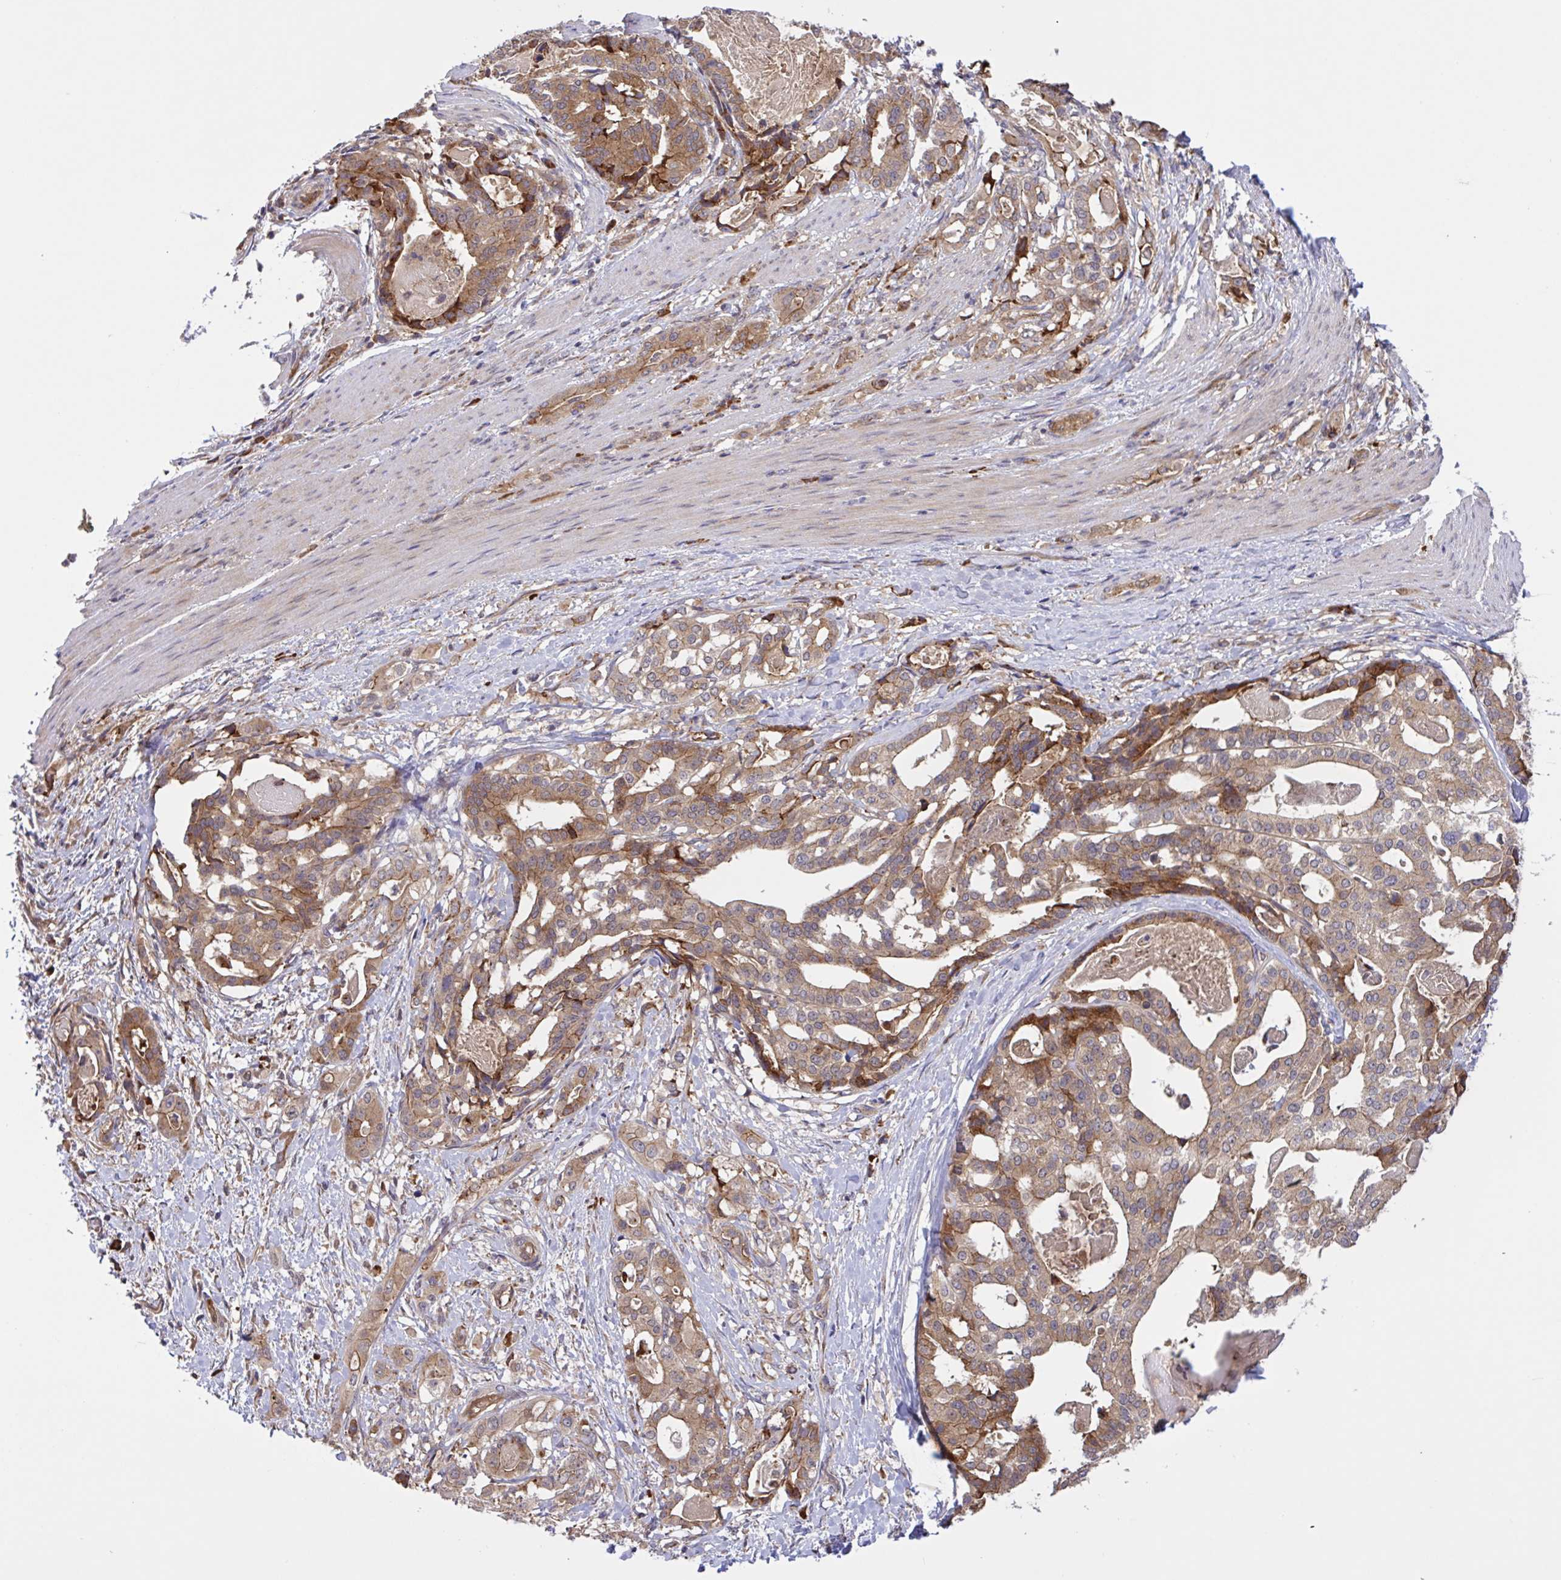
{"staining": {"intensity": "moderate", "quantity": ">75%", "location": "cytoplasmic/membranous"}, "tissue": "stomach cancer", "cell_type": "Tumor cells", "image_type": "cancer", "snomed": [{"axis": "morphology", "description": "Adenocarcinoma, NOS"}, {"axis": "topography", "description": "Stomach"}], "caption": "Brown immunohistochemical staining in stomach adenocarcinoma shows moderate cytoplasmic/membranous staining in approximately >75% of tumor cells. The staining is performed using DAB brown chromogen to label protein expression. The nuclei are counter-stained blue using hematoxylin.", "gene": "INTS10", "patient": {"sex": "male", "age": 48}}